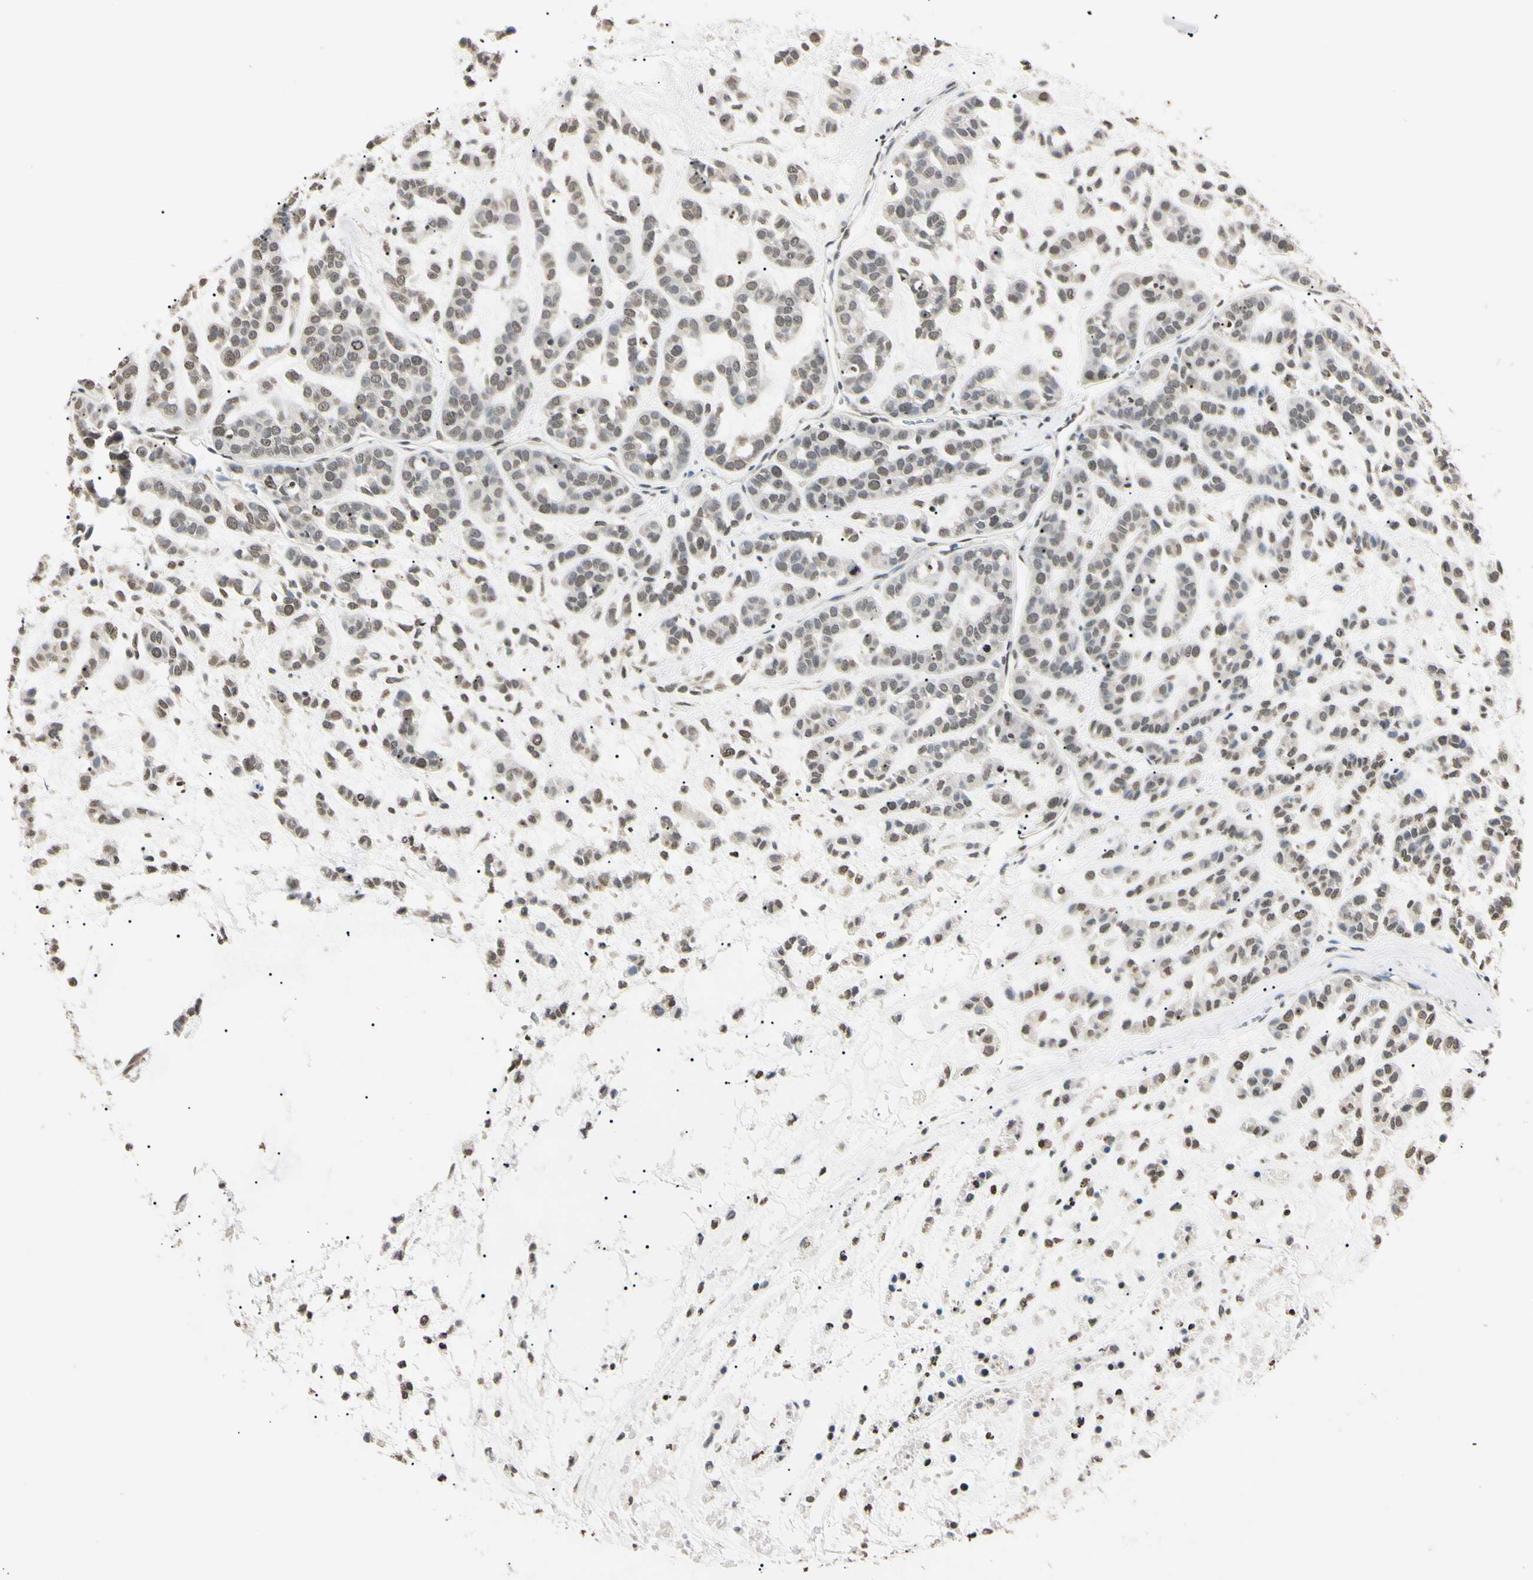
{"staining": {"intensity": "weak", "quantity": "25%-75%", "location": "nuclear"}, "tissue": "head and neck cancer", "cell_type": "Tumor cells", "image_type": "cancer", "snomed": [{"axis": "morphology", "description": "Adenocarcinoma, NOS"}, {"axis": "morphology", "description": "Adenoma, NOS"}, {"axis": "topography", "description": "Head-Neck"}], "caption": "IHC micrograph of neoplastic tissue: adenocarcinoma (head and neck) stained using immunohistochemistry (IHC) displays low levels of weak protein expression localized specifically in the nuclear of tumor cells, appearing as a nuclear brown color.", "gene": "CDC45", "patient": {"sex": "female", "age": 55}}